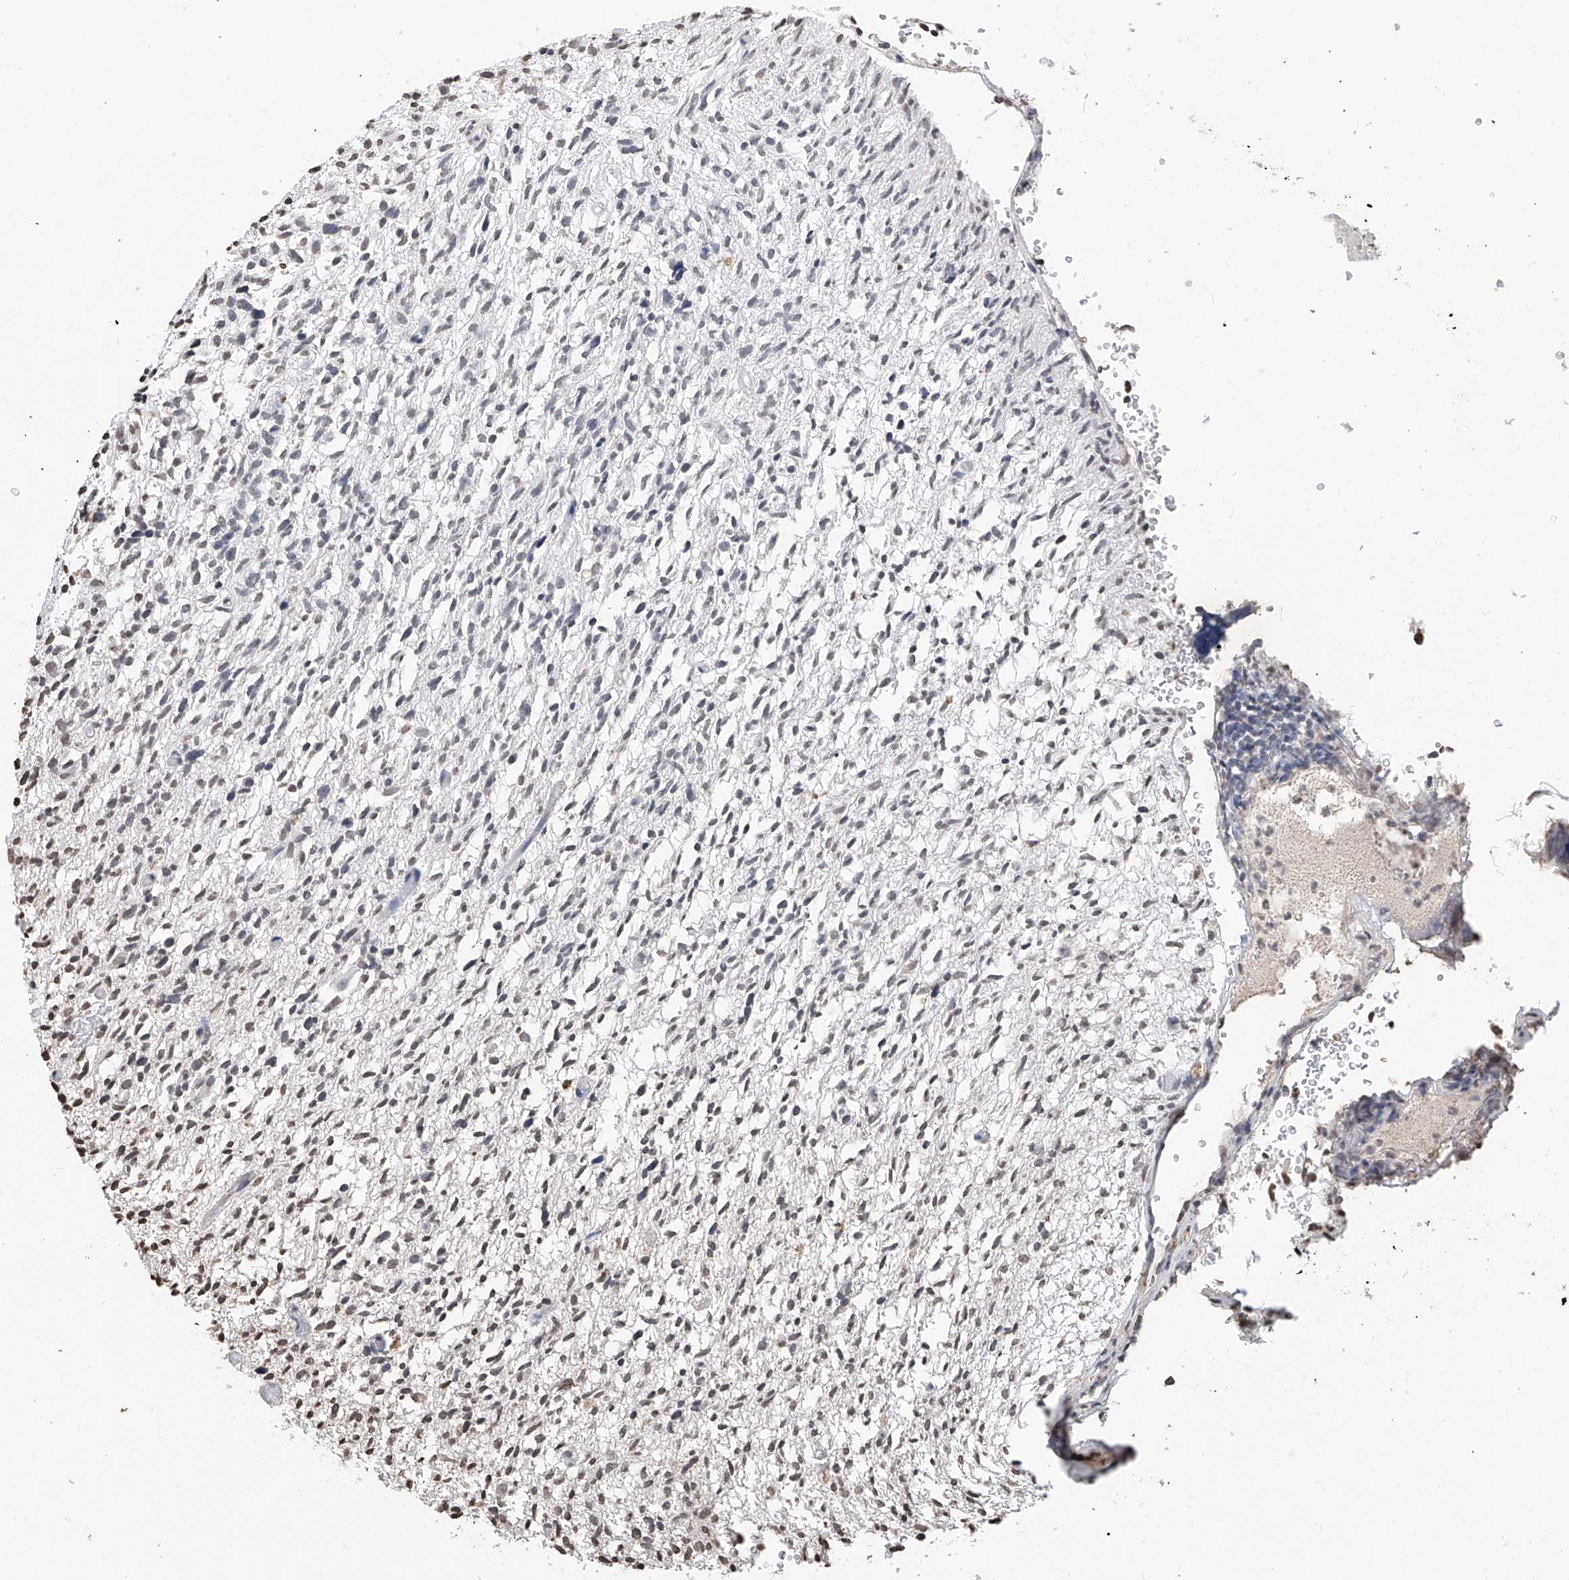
{"staining": {"intensity": "negative", "quantity": "none", "location": "none"}, "tissue": "glioma", "cell_type": "Tumor cells", "image_type": "cancer", "snomed": [{"axis": "morphology", "description": "Glioma, malignant, High grade"}, {"axis": "topography", "description": "Brain"}], "caption": "Image shows no protein positivity in tumor cells of malignant glioma (high-grade) tissue. Brightfield microscopy of IHC stained with DAB (brown) and hematoxylin (blue), captured at high magnification.", "gene": "RP9", "patient": {"sex": "female", "age": 57}}